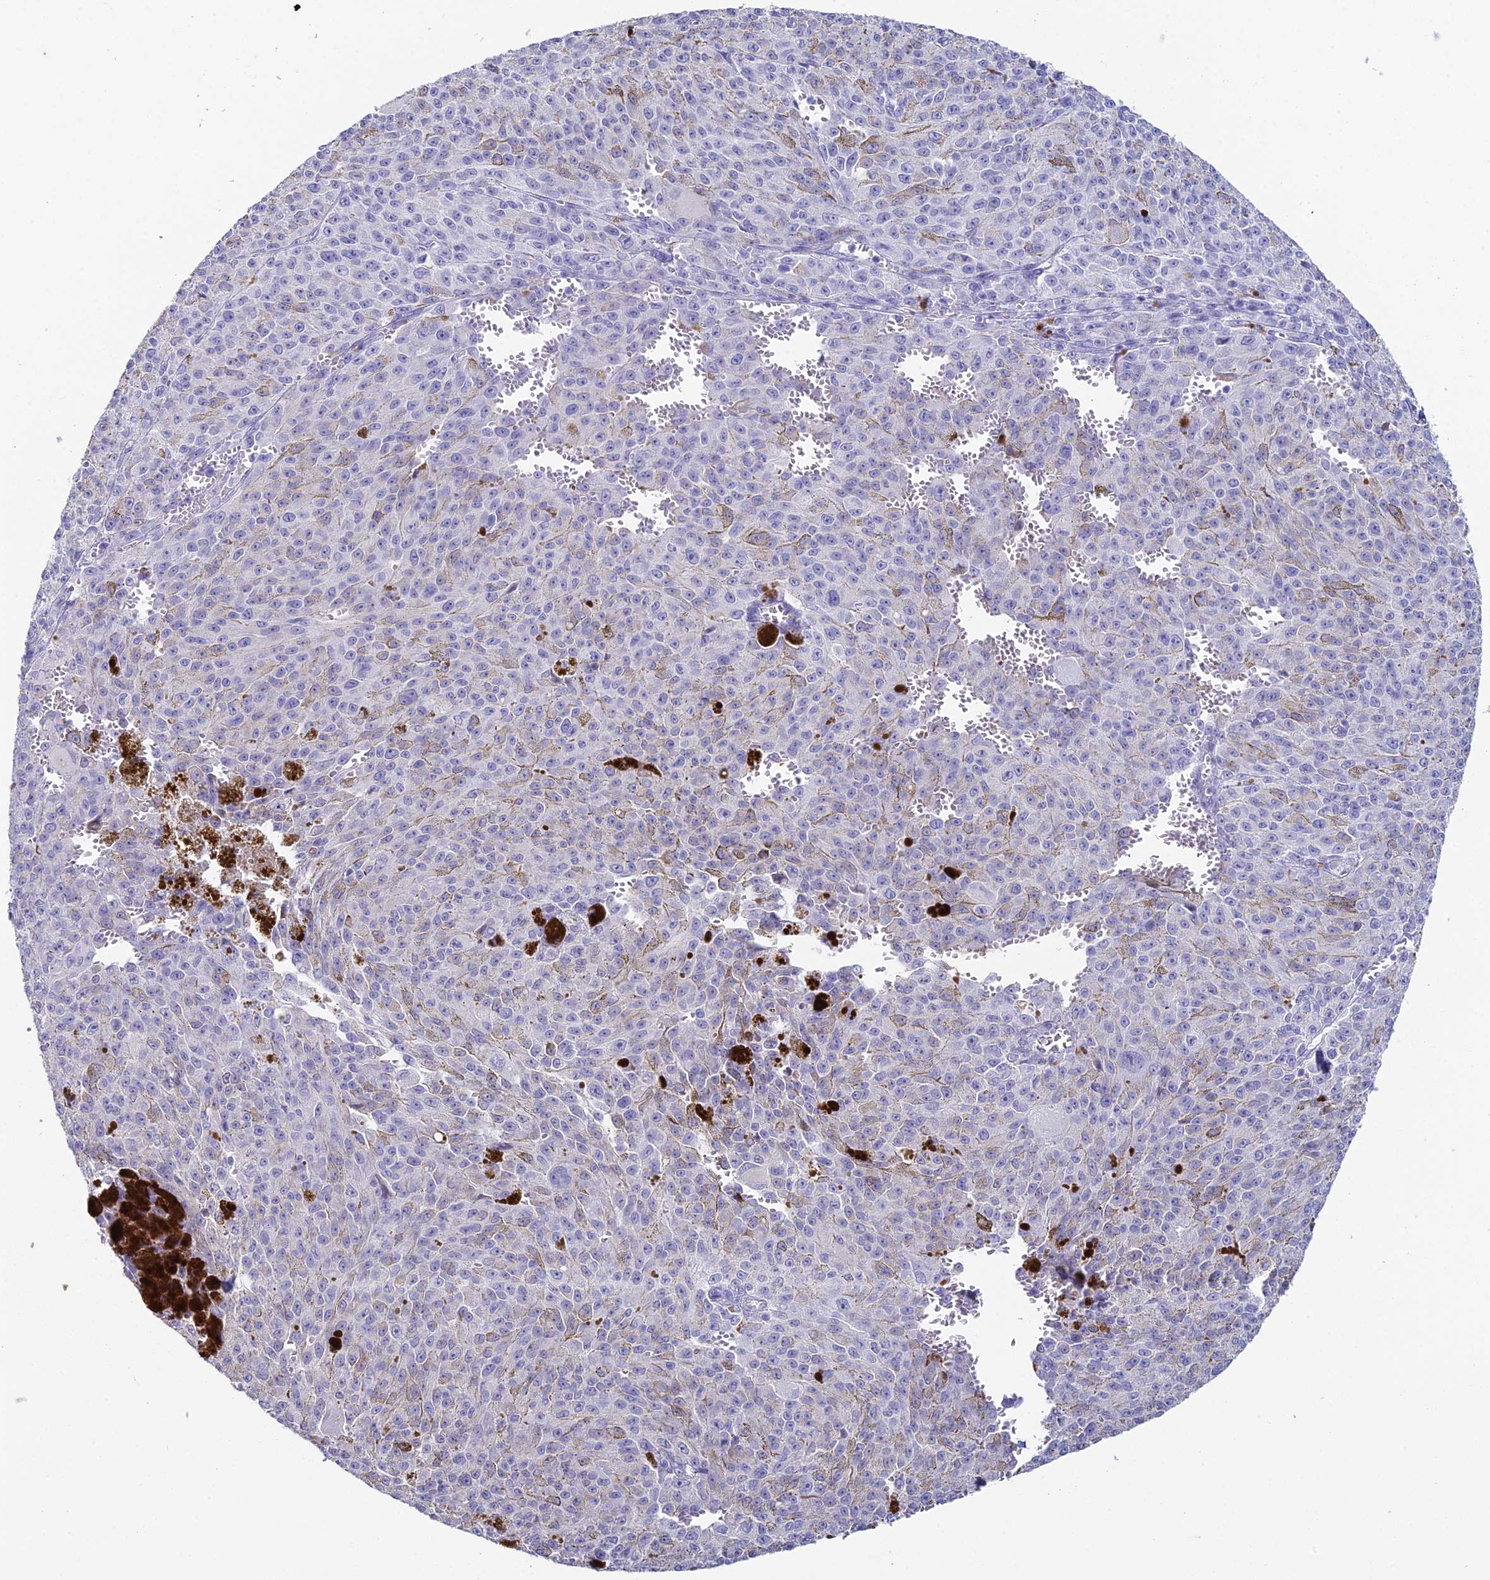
{"staining": {"intensity": "negative", "quantity": "none", "location": "none"}, "tissue": "melanoma", "cell_type": "Tumor cells", "image_type": "cancer", "snomed": [{"axis": "morphology", "description": "Malignant melanoma, NOS"}, {"axis": "topography", "description": "Skin"}], "caption": "Immunohistochemistry histopathology image of neoplastic tissue: malignant melanoma stained with DAB (3,3'-diaminobenzidine) shows no significant protein expression in tumor cells.", "gene": "NCAM1", "patient": {"sex": "female", "age": 52}}